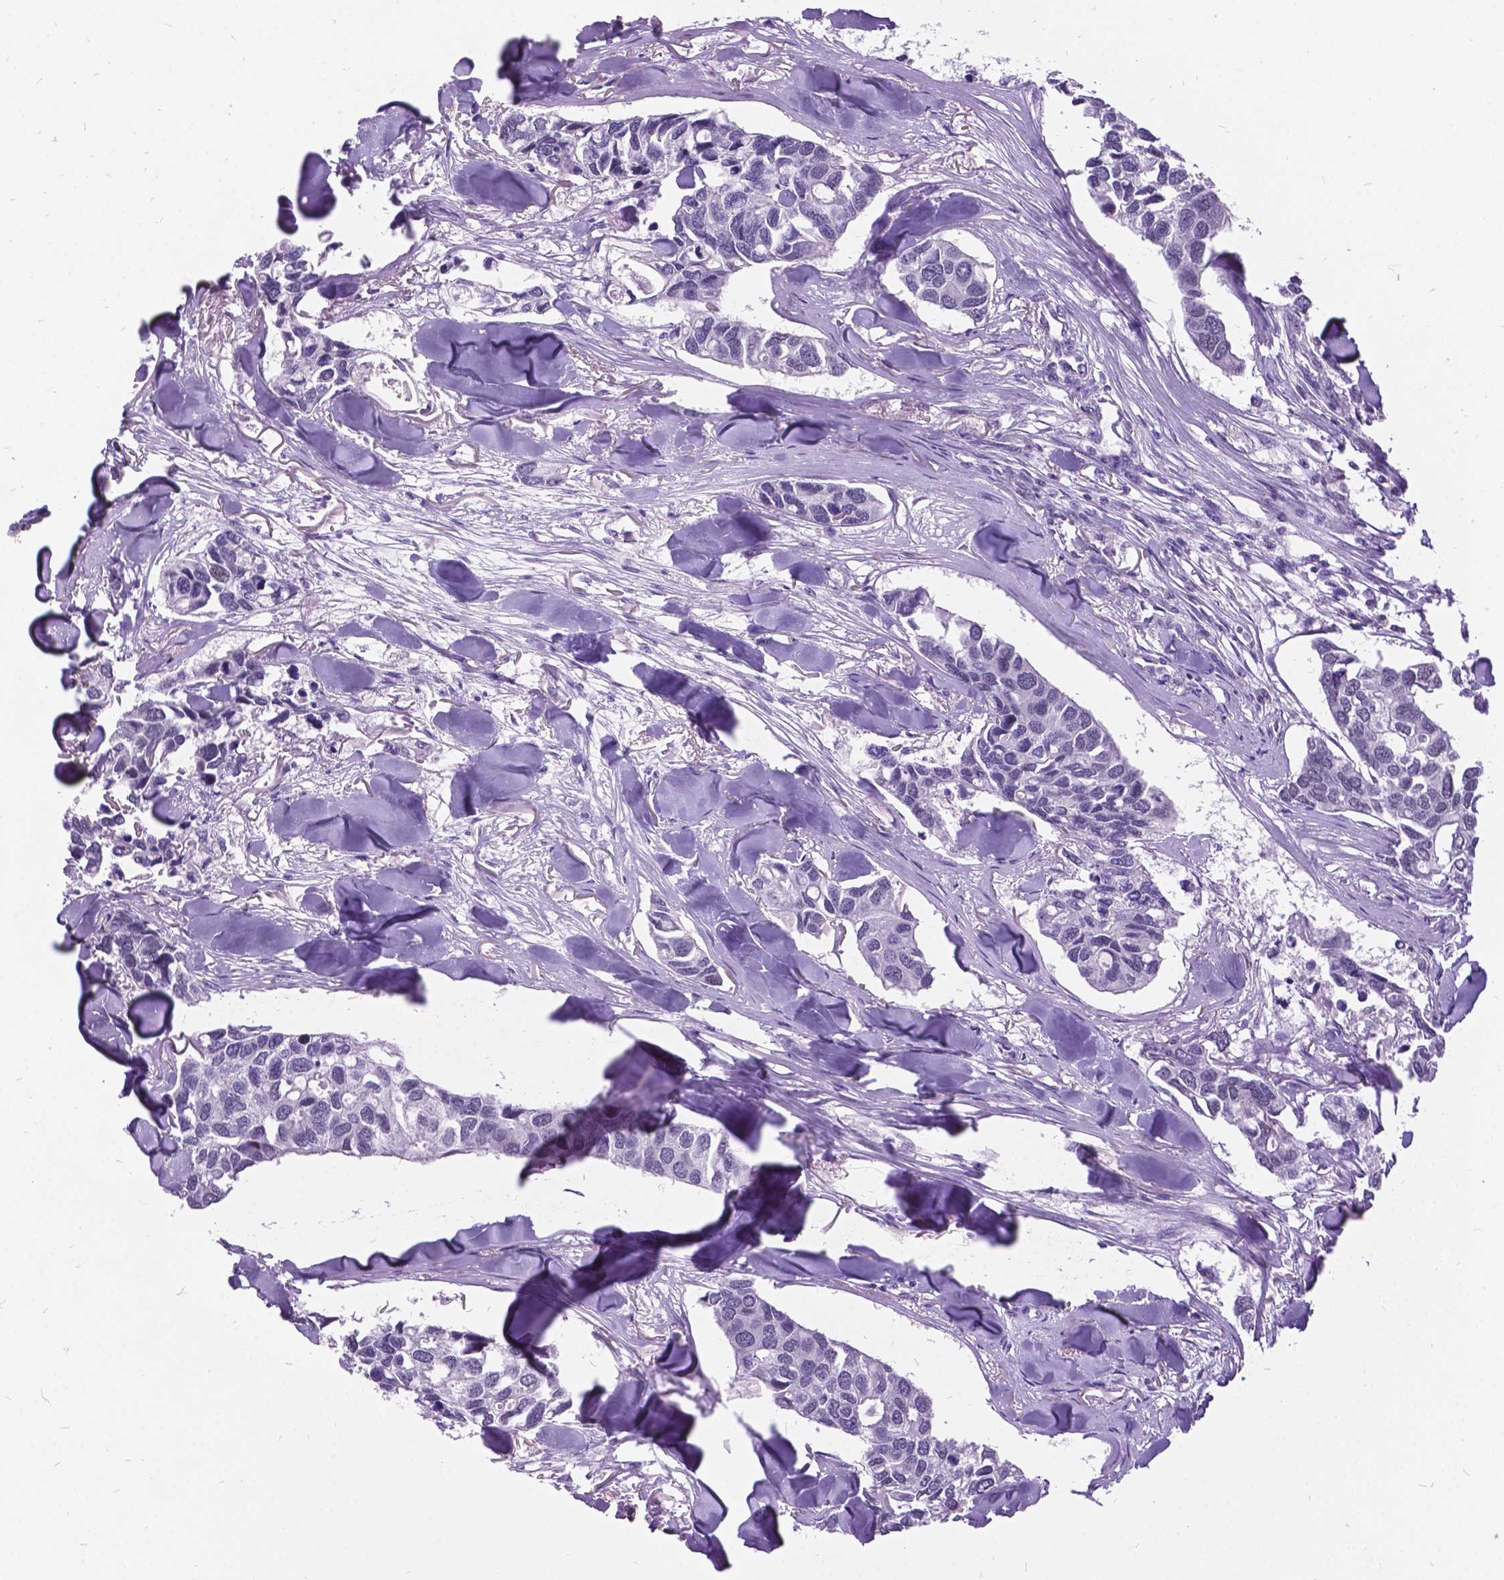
{"staining": {"intensity": "negative", "quantity": "none", "location": "none"}, "tissue": "breast cancer", "cell_type": "Tumor cells", "image_type": "cancer", "snomed": [{"axis": "morphology", "description": "Duct carcinoma"}, {"axis": "topography", "description": "Breast"}], "caption": "Immunohistochemistry photomicrograph of neoplastic tissue: breast invasive ductal carcinoma stained with DAB reveals no significant protein positivity in tumor cells.", "gene": "DPF3", "patient": {"sex": "female", "age": 83}}